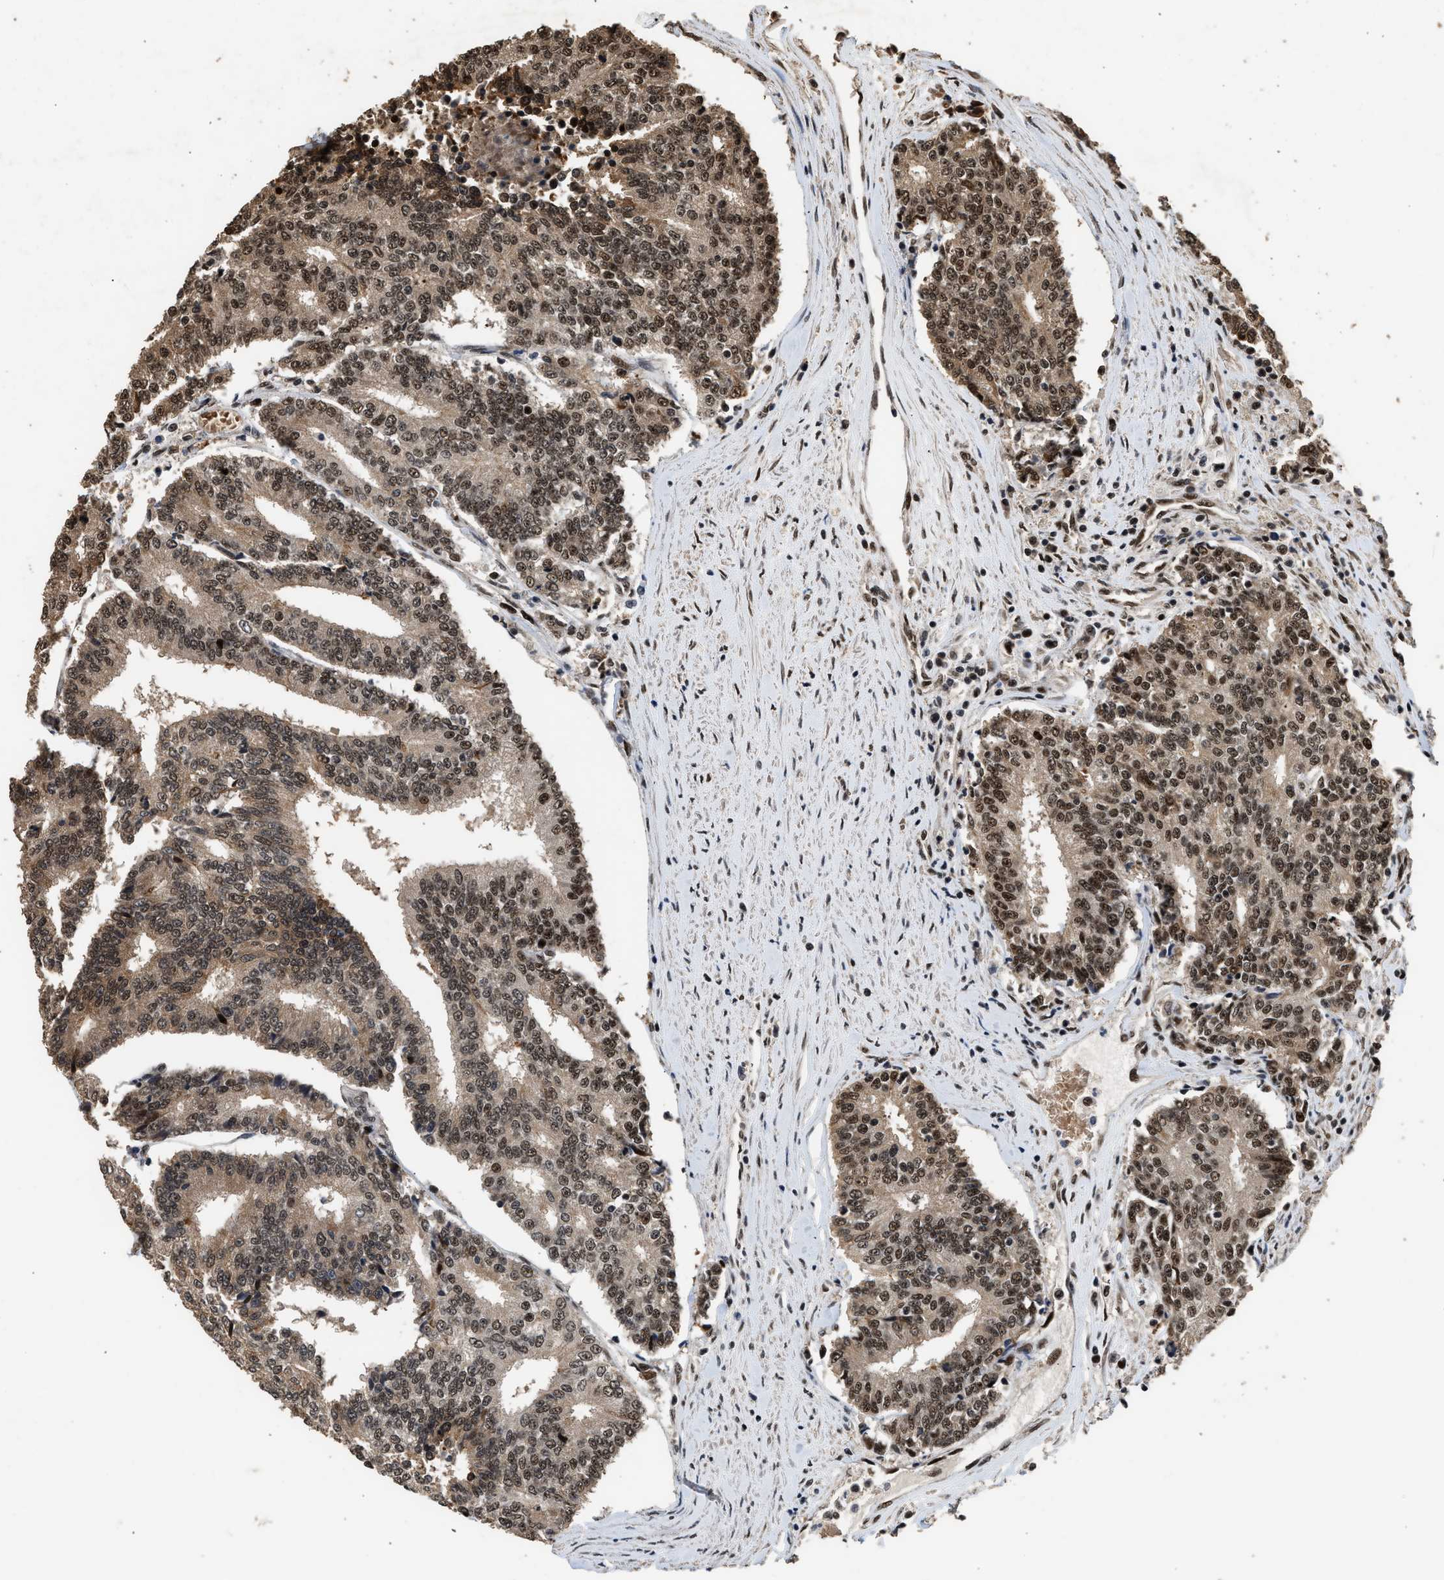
{"staining": {"intensity": "moderate", "quantity": ">75%", "location": "cytoplasmic/membranous,nuclear"}, "tissue": "prostate cancer", "cell_type": "Tumor cells", "image_type": "cancer", "snomed": [{"axis": "morphology", "description": "Normal tissue, NOS"}, {"axis": "morphology", "description": "Adenocarcinoma, High grade"}, {"axis": "topography", "description": "Prostate"}, {"axis": "topography", "description": "Seminal veicle"}], "caption": "There is medium levels of moderate cytoplasmic/membranous and nuclear positivity in tumor cells of prostate cancer (high-grade adenocarcinoma), as demonstrated by immunohistochemical staining (brown color).", "gene": "PPP4R3B", "patient": {"sex": "male", "age": 55}}